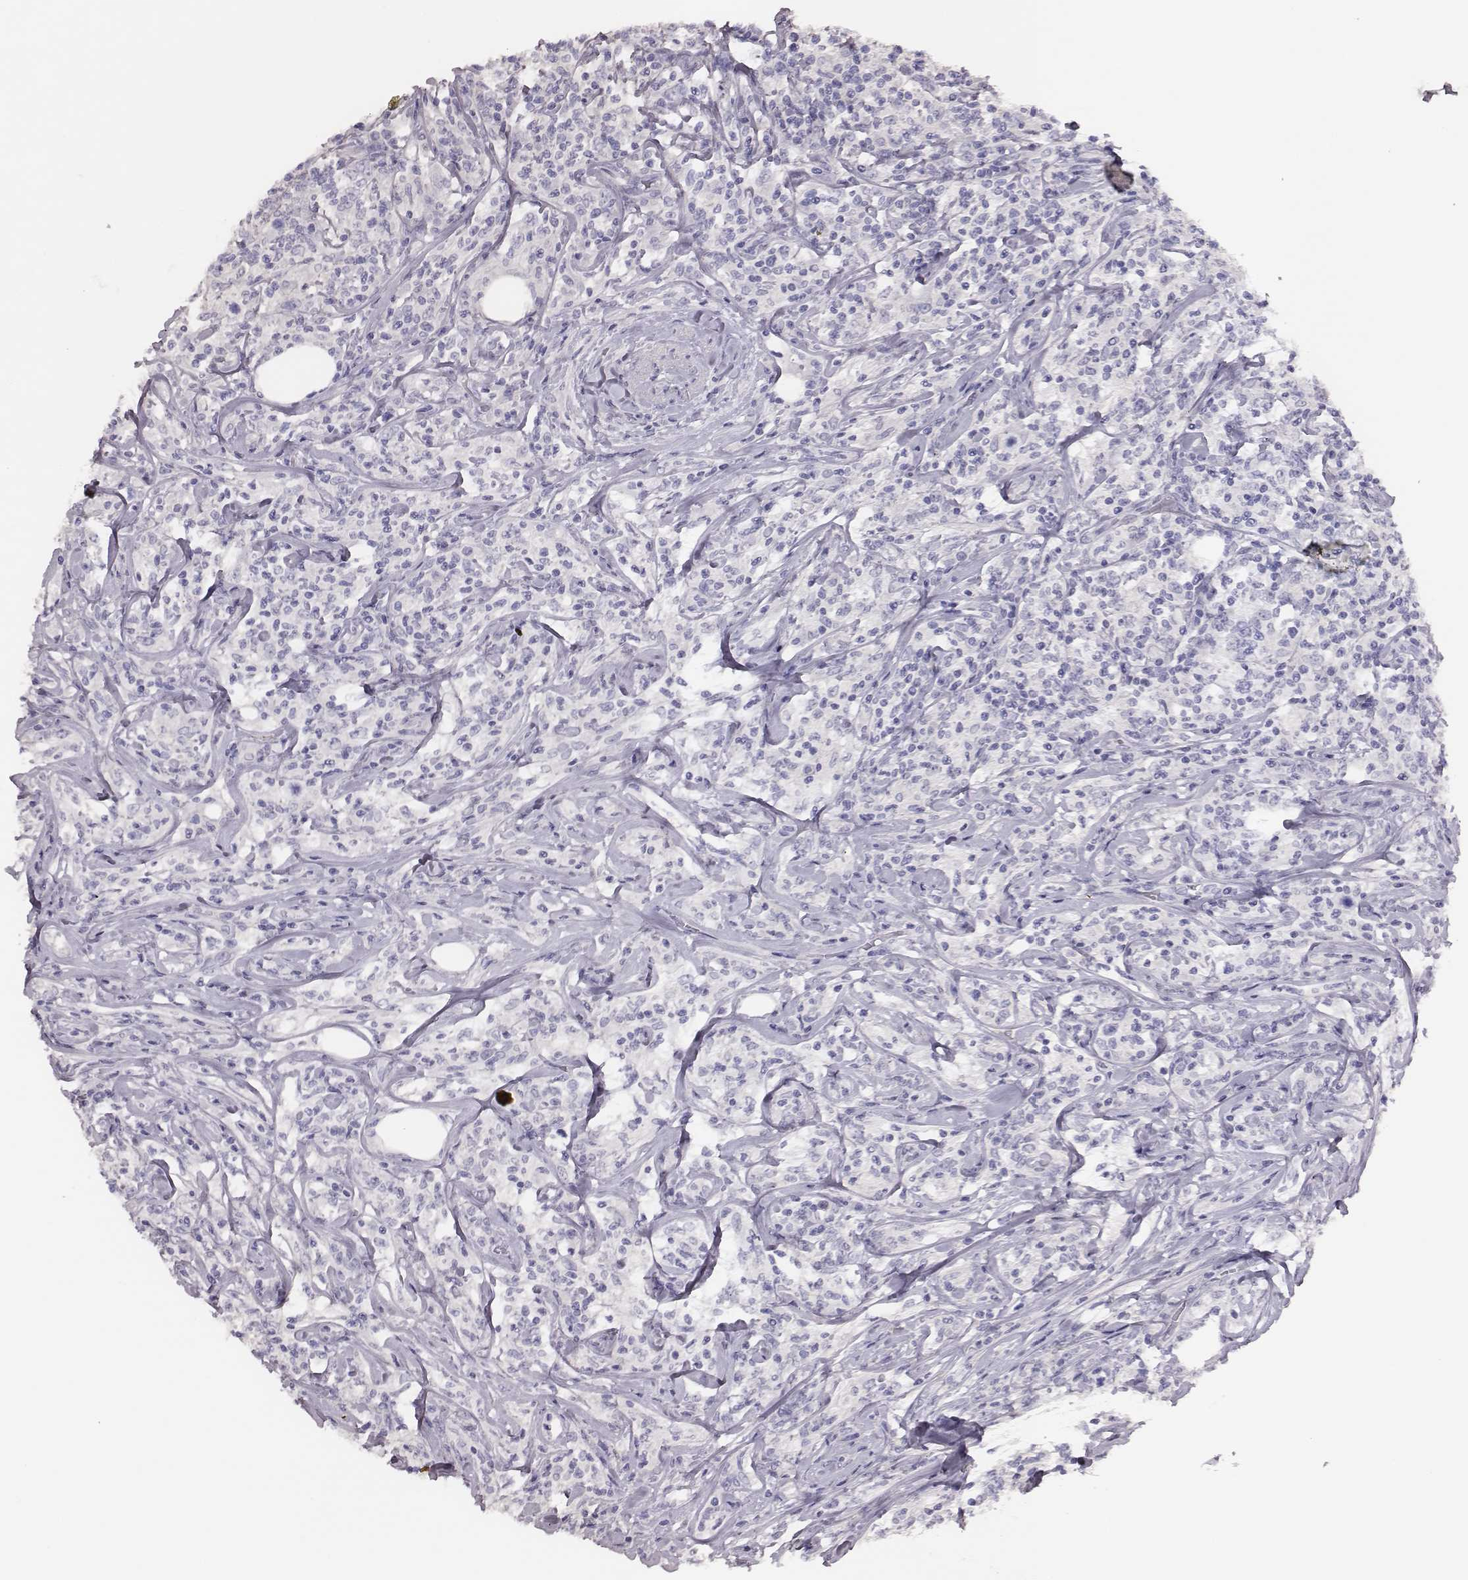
{"staining": {"intensity": "negative", "quantity": "none", "location": "none"}, "tissue": "lymphoma", "cell_type": "Tumor cells", "image_type": "cancer", "snomed": [{"axis": "morphology", "description": "Malignant lymphoma, non-Hodgkin's type, High grade"}, {"axis": "topography", "description": "Lymph node"}], "caption": "DAB immunohistochemical staining of malignant lymphoma, non-Hodgkin's type (high-grade) exhibits no significant expression in tumor cells. (Brightfield microscopy of DAB (3,3'-diaminobenzidine) IHC at high magnification).", "gene": "P2RY10", "patient": {"sex": "female", "age": 84}}